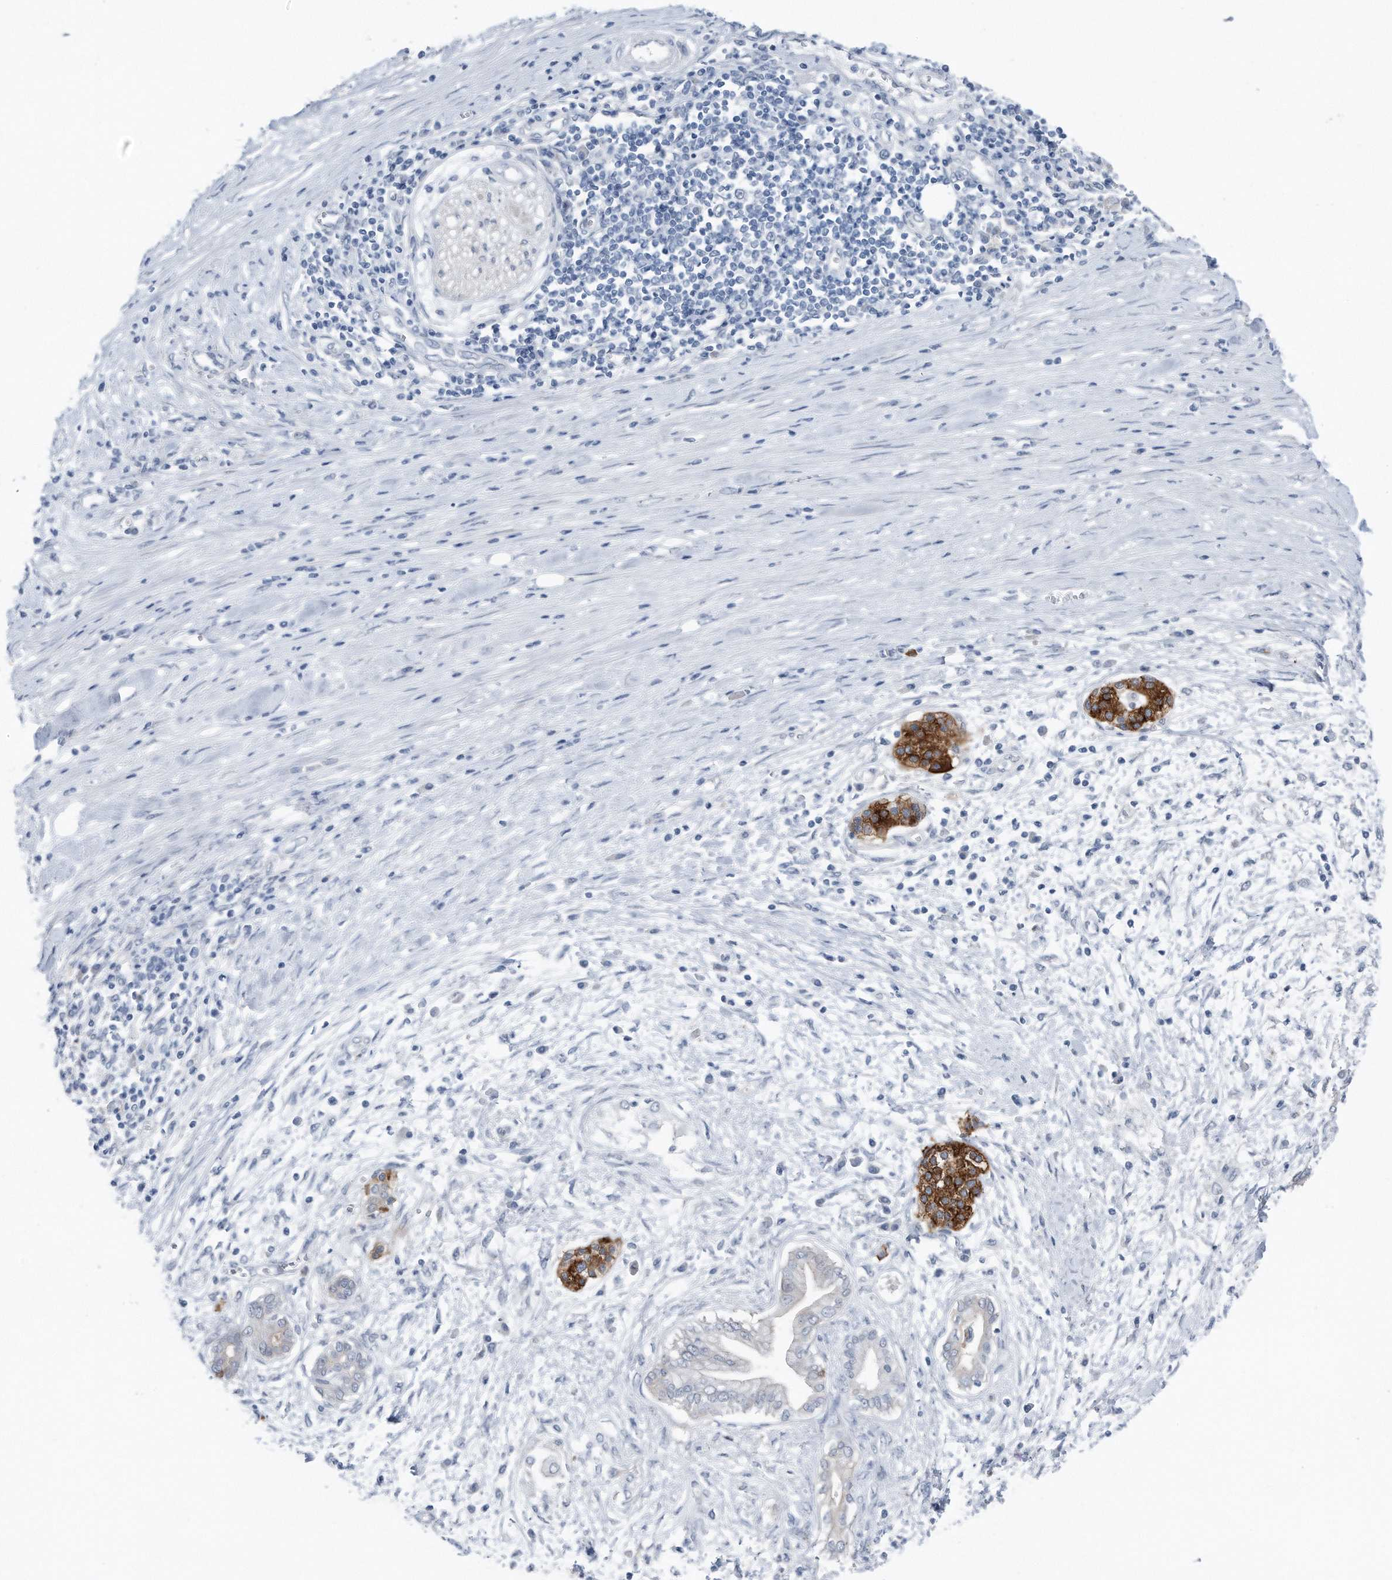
{"staining": {"intensity": "negative", "quantity": "none", "location": "none"}, "tissue": "pancreatic cancer", "cell_type": "Tumor cells", "image_type": "cancer", "snomed": [{"axis": "morphology", "description": "Adenocarcinoma, NOS"}, {"axis": "topography", "description": "Pancreas"}], "caption": "This is a micrograph of immunohistochemistry (IHC) staining of pancreatic cancer, which shows no staining in tumor cells.", "gene": "YRDC", "patient": {"sex": "male", "age": 58}}